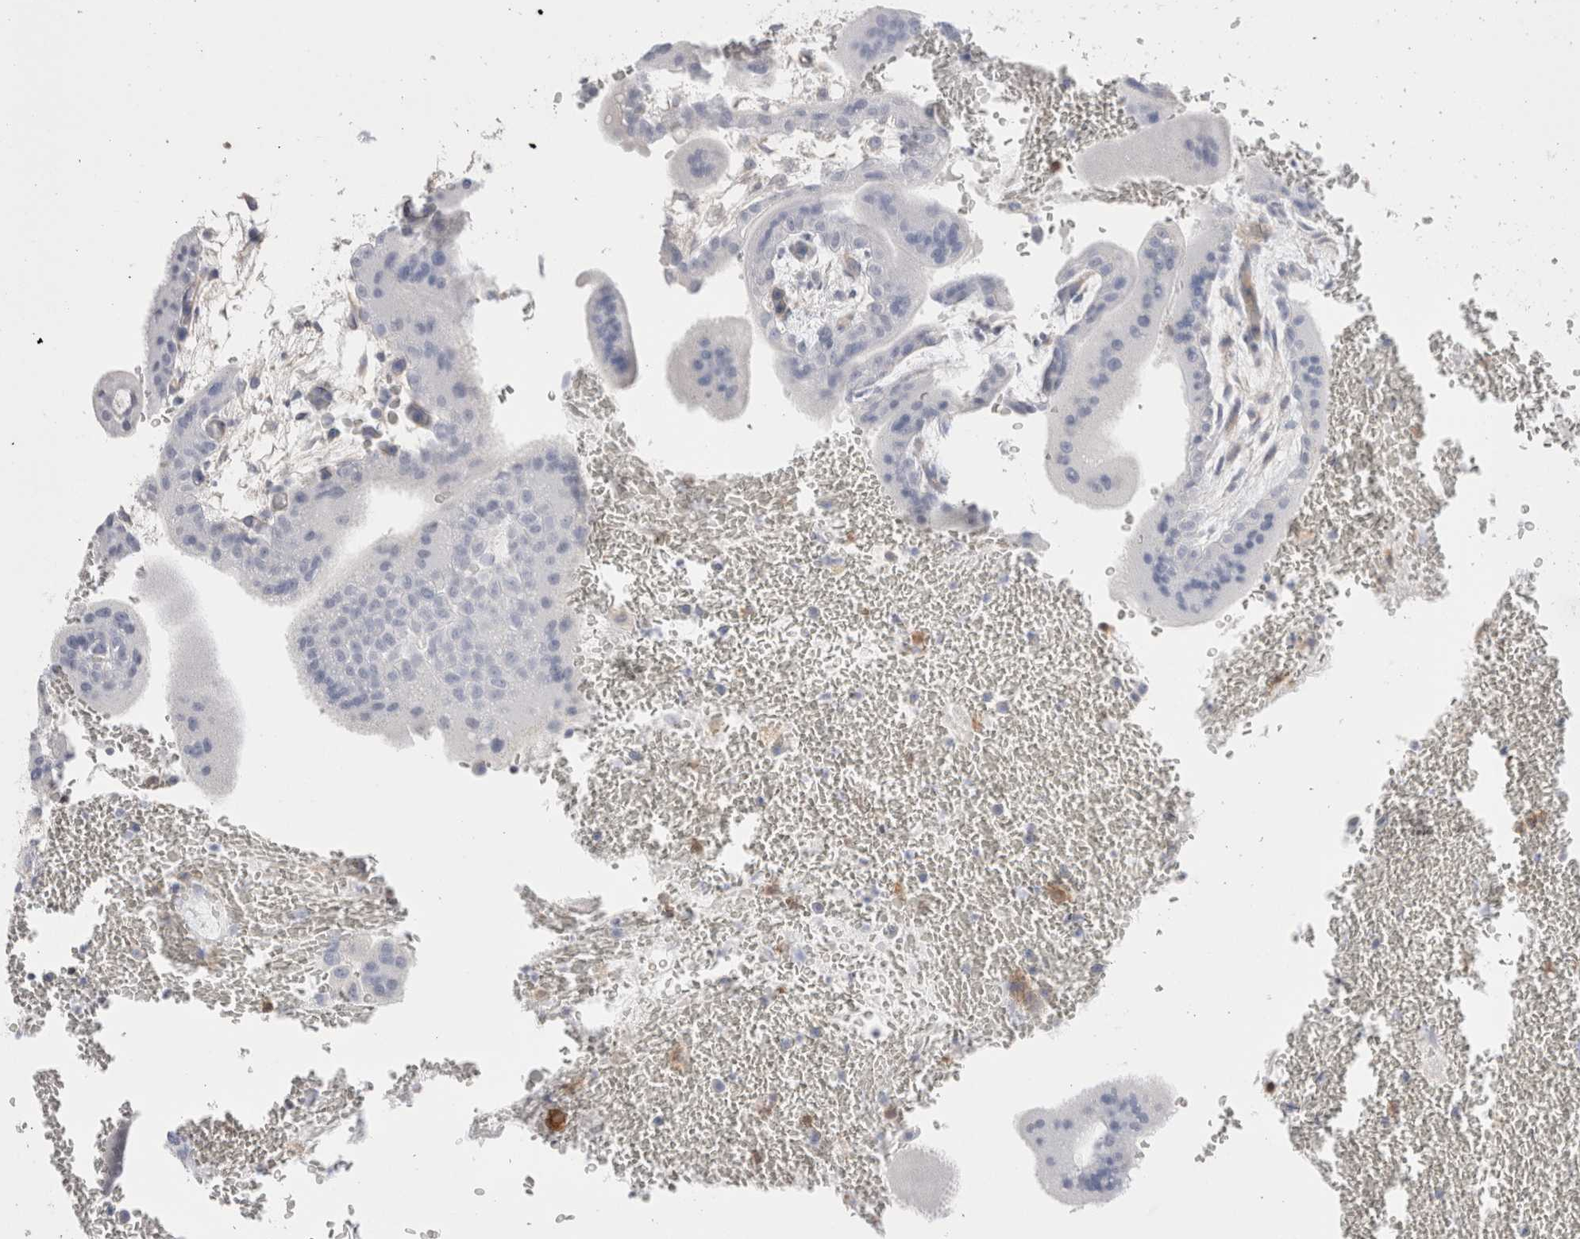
{"staining": {"intensity": "negative", "quantity": "none", "location": "none"}, "tissue": "placenta", "cell_type": "Decidual cells", "image_type": "normal", "snomed": [{"axis": "morphology", "description": "Normal tissue, NOS"}, {"axis": "topography", "description": "Placenta"}], "caption": "There is no significant staining in decidual cells of placenta. (DAB (3,3'-diaminobenzidine) immunohistochemistry (IHC), high magnification).", "gene": "CAPN2", "patient": {"sex": "female", "age": 35}}